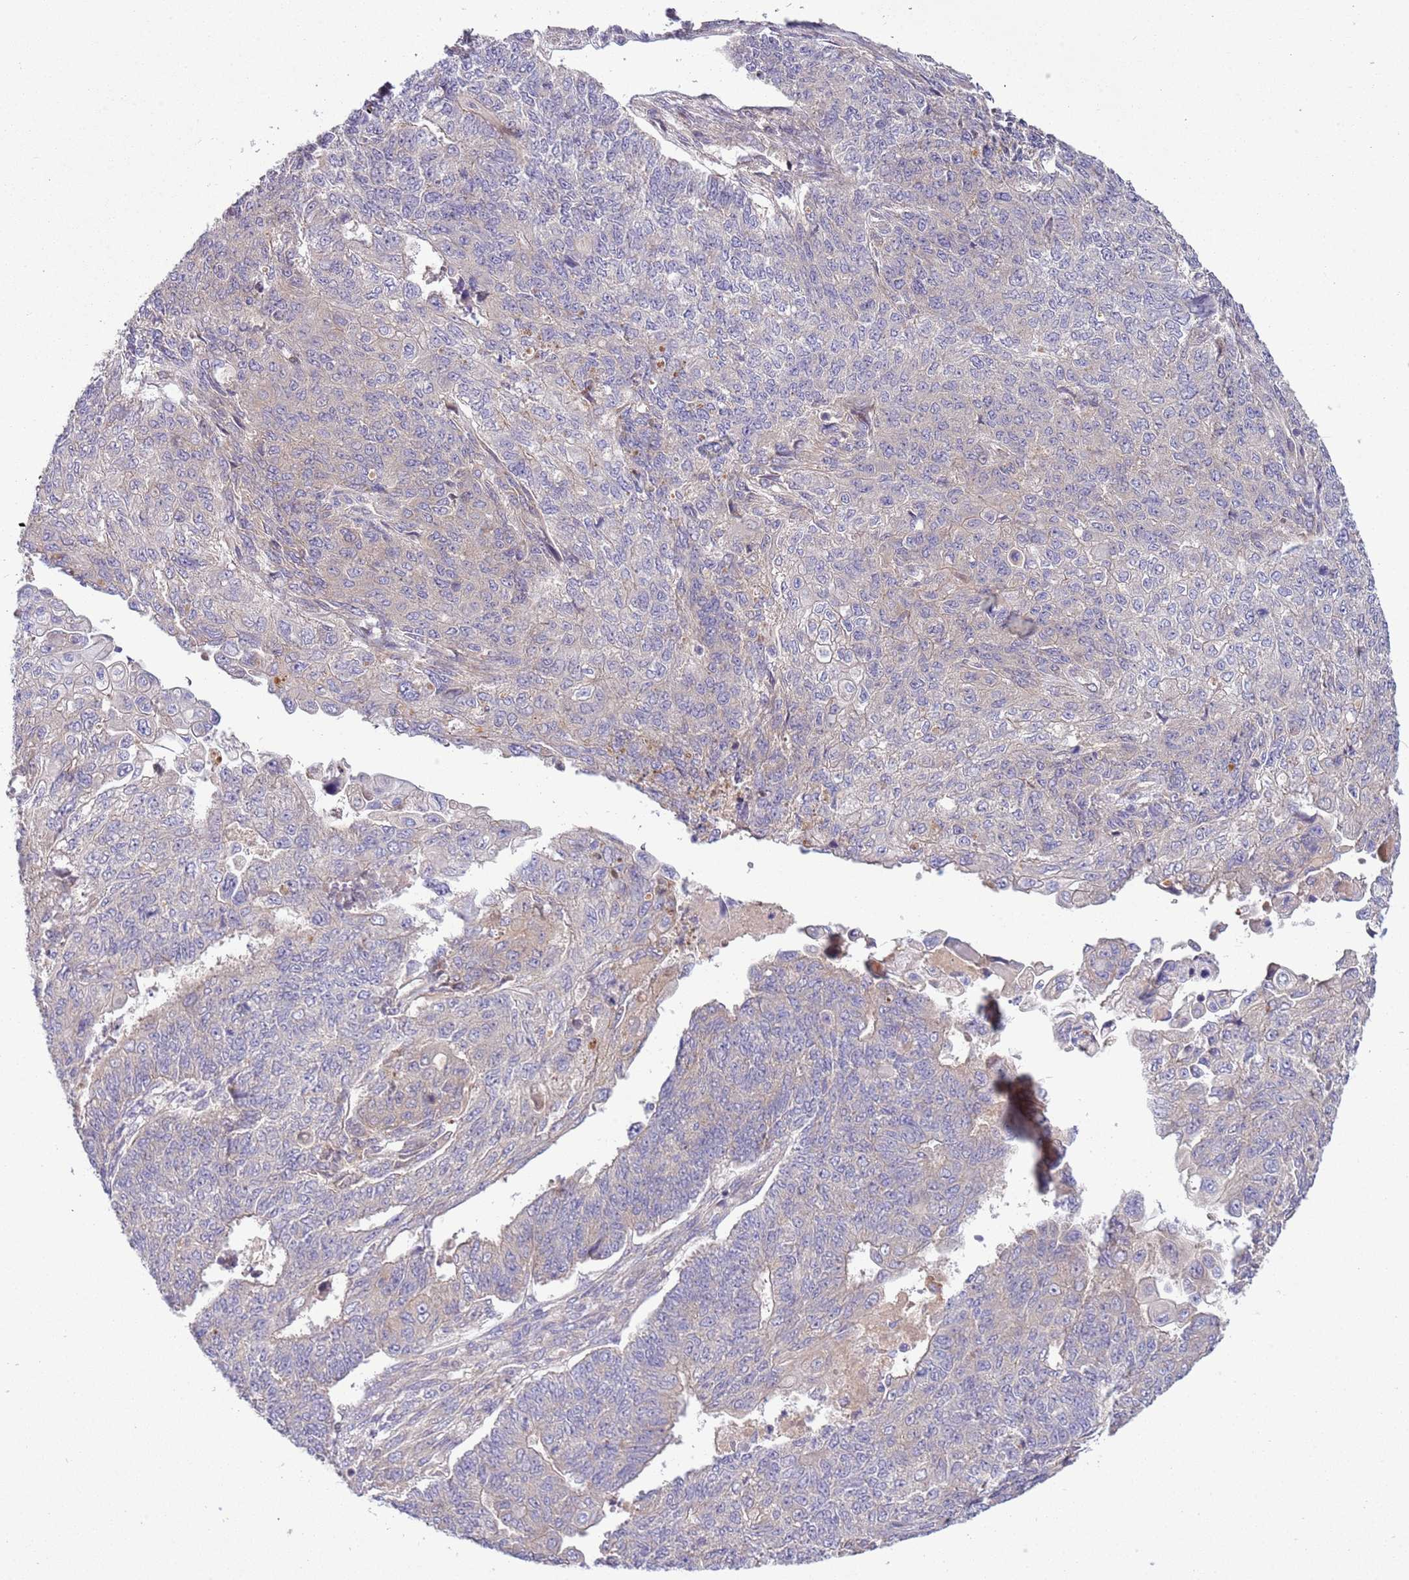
{"staining": {"intensity": "negative", "quantity": "none", "location": "none"}, "tissue": "endometrial cancer", "cell_type": "Tumor cells", "image_type": "cancer", "snomed": [{"axis": "morphology", "description": "Adenocarcinoma, NOS"}, {"axis": "topography", "description": "Endometrium"}], "caption": "The immunohistochemistry (IHC) histopathology image has no significant positivity in tumor cells of endometrial adenocarcinoma tissue. (Brightfield microscopy of DAB immunohistochemistry (IHC) at high magnification).", "gene": "GNL1", "patient": {"sex": "female", "age": 32}}